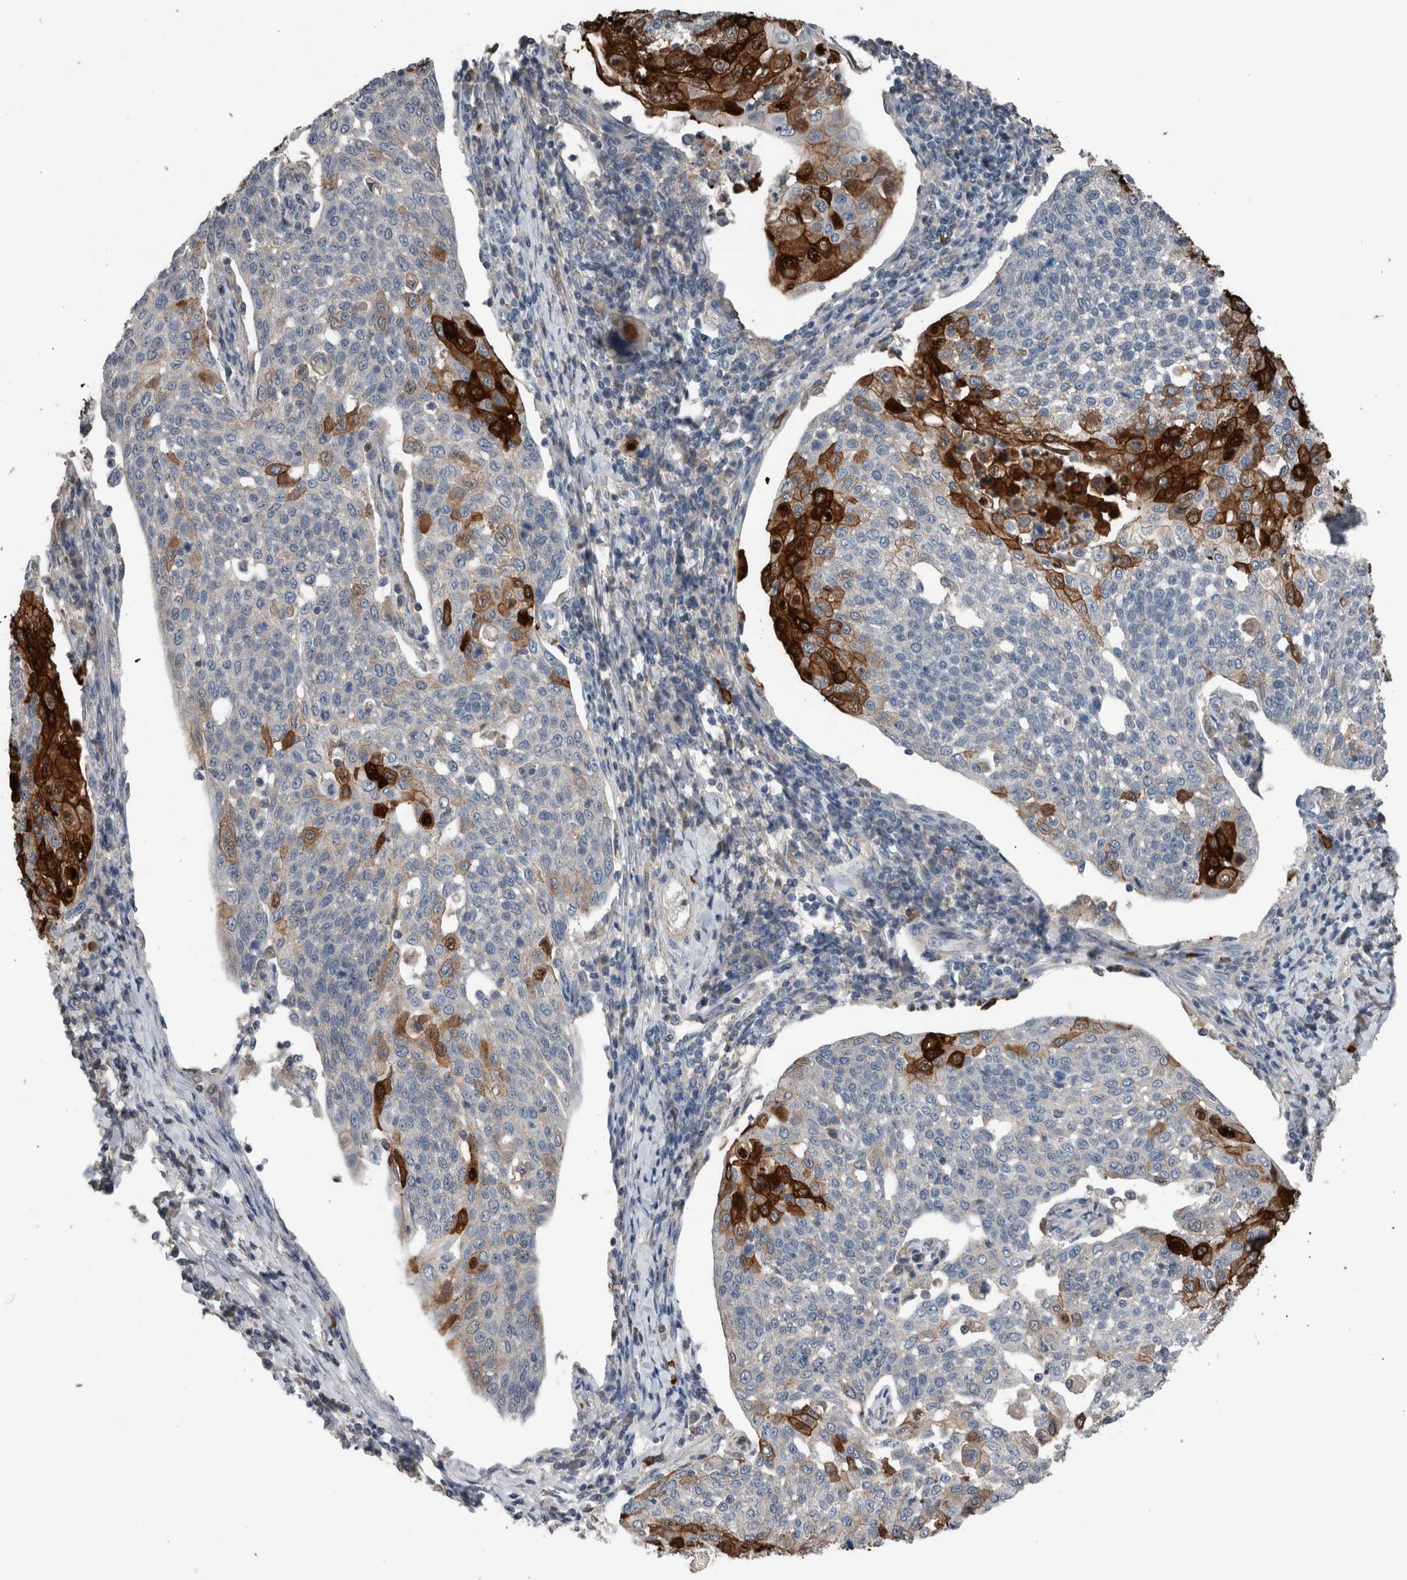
{"staining": {"intensity": "strong", "quantity": "<25%", "location": "cytoplasmic/membranous,nuclear"}, "tissue": "cervical cancer", "cell_type": "Tumor cells", "image_type": "cancer", "snomed": [{"axis": "morphology", "description": "Squamous cell carcinoma, NOS"}, {"axis": "topography", "description": "Cervix"}], "caption": "Cervical cancer tissue demonstrates strong cytoplasmic/membranous and nuclear positivity in approximately <25% of tumor cells", "gene": "CRNN", "patient": {"sex": "female", "age": 34}}